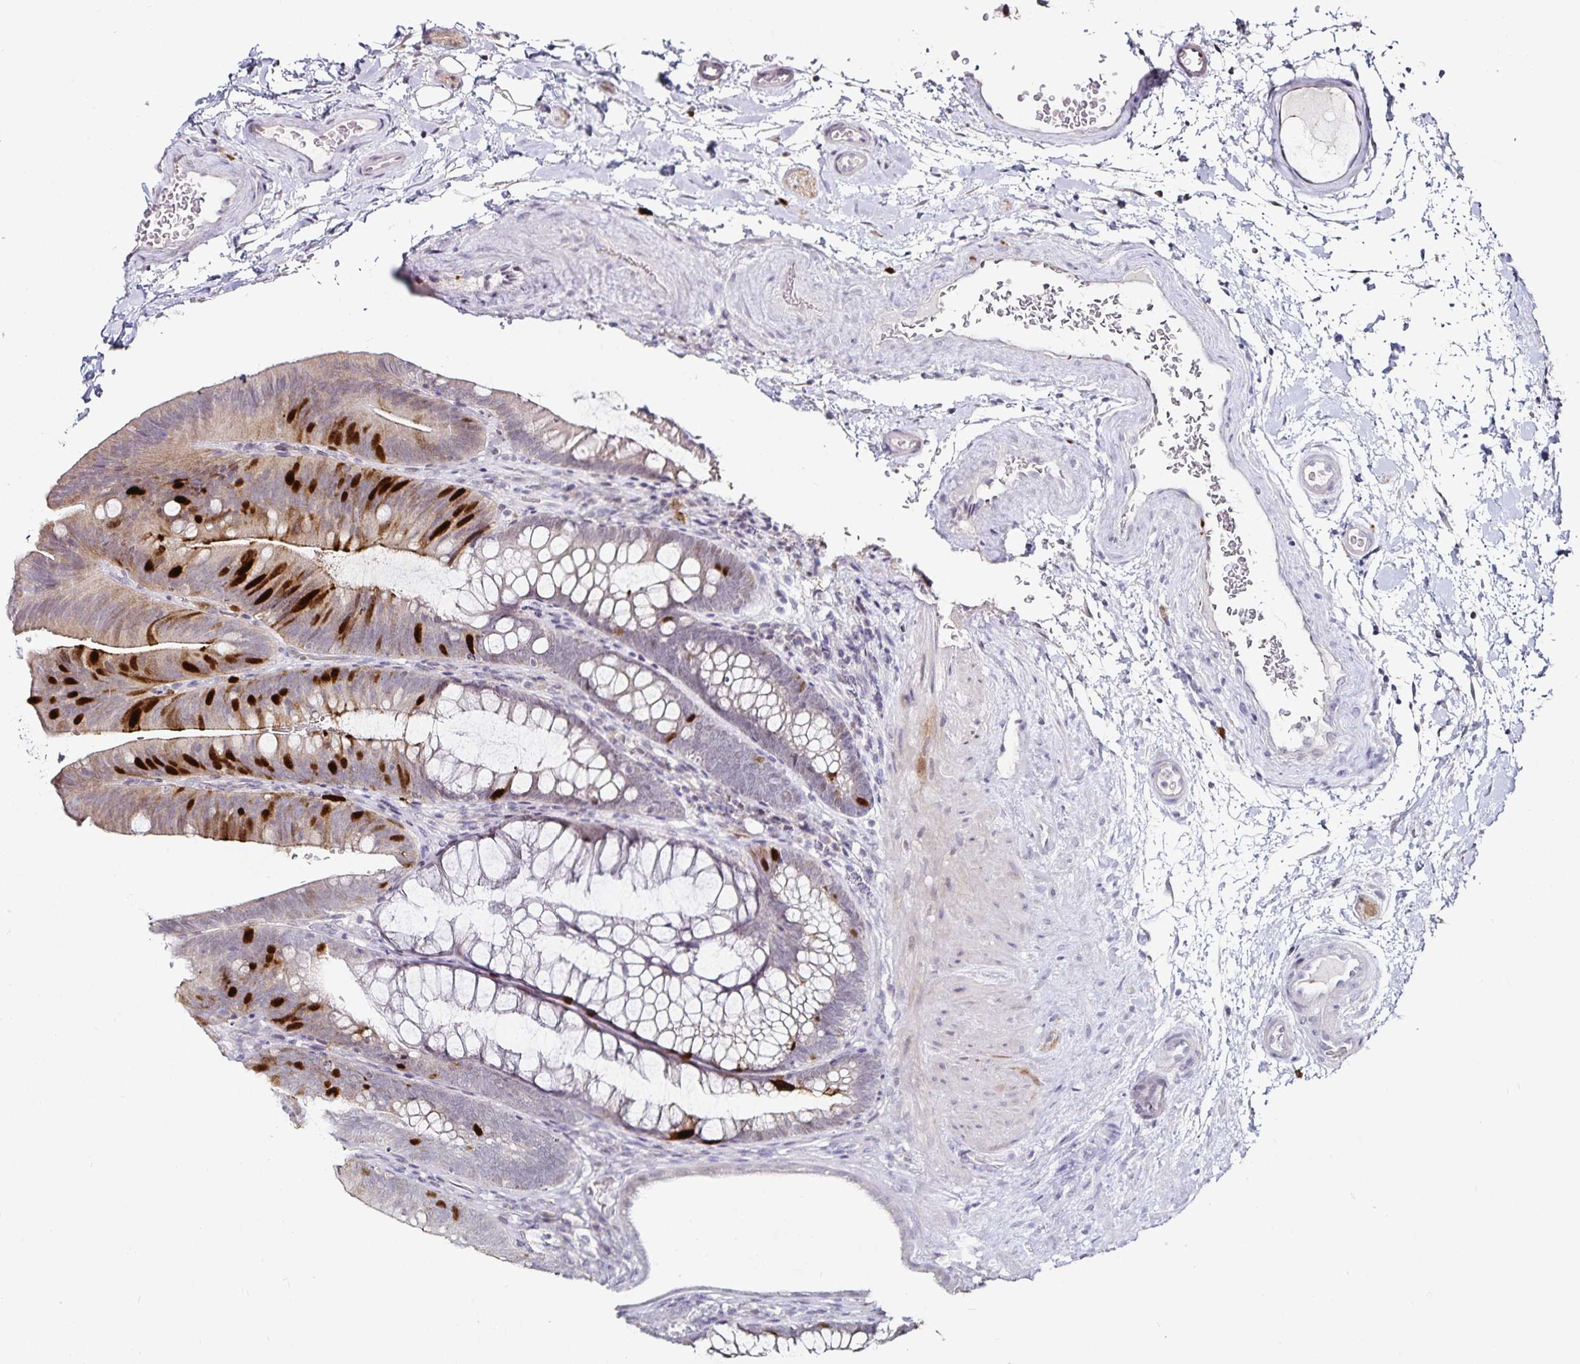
{"staining": {"intensity": "negative", "quantity": "none", "location": "none"}, "tissue": "colon", "cell_type": "Endothelial cells", "image_type": "normal", "snomed": [{"axis": "morphology", "description": "Normal tissue, NOS"}, {"axis": "morphology", "description": "Adenoma, NOS"}, {"axis": "topography", "description": "Soft tissue"}, {"axis": "topography", "description": "Colon"}], "caption": "Immunohistochemistry (IHC) image of normal colon: human colon stained with DAB demonstrates no significant protein expression in endothelial cells.", "gene": "ANLN", "patient": {"sex": "male", "age": 47}}